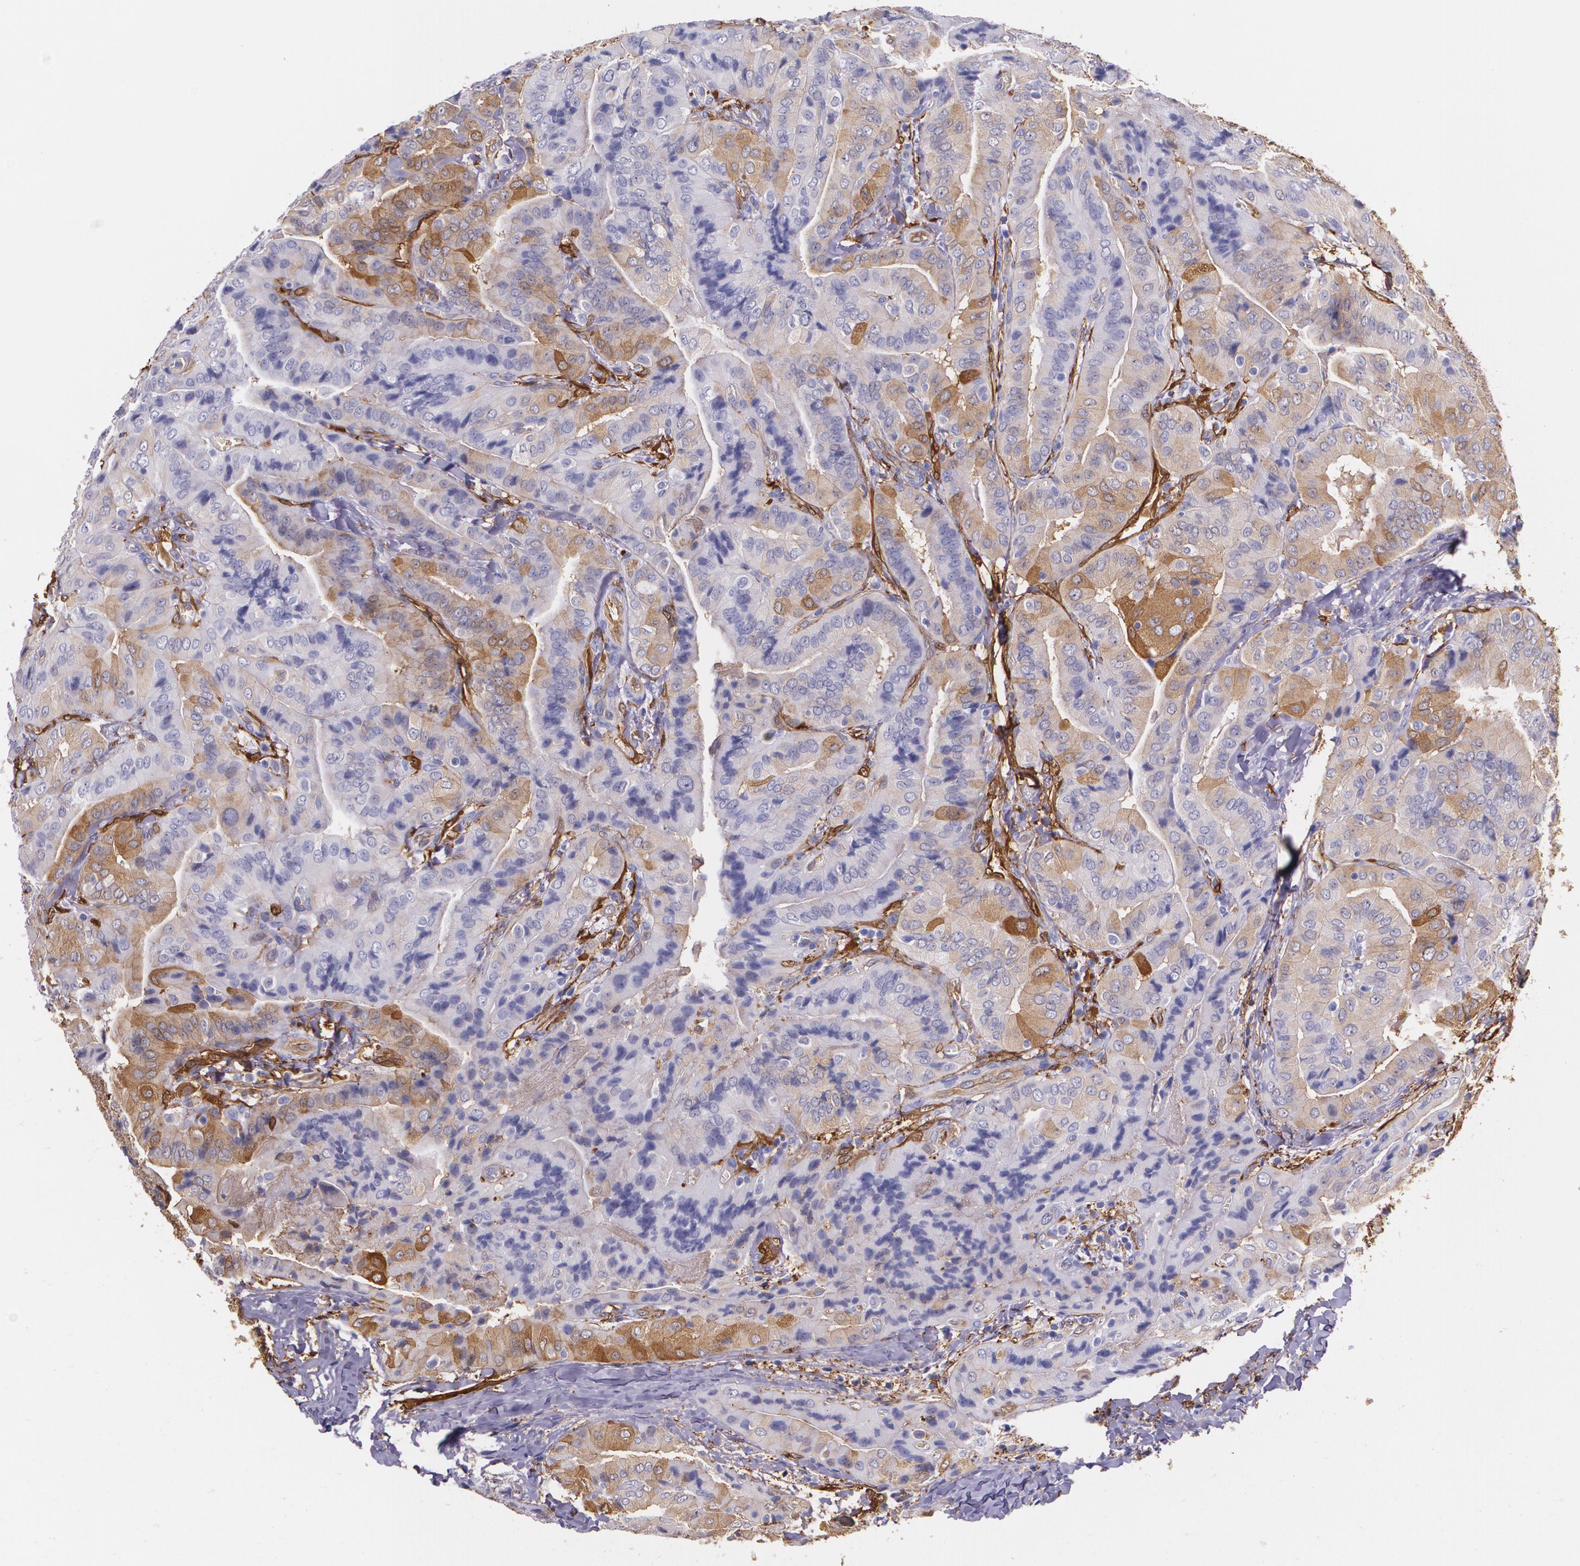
{"staining": {"intensity": "moderate", "quantity": "<25%", "location": "cytoplasmic/membranous"}, "tissue": "thyroid cancer", "cell_type": "Tumor cells", "image_type": "cancer", "snomed": [{"axis": "morphology", "description": "Papillary adenocarcinoma, NOS"}, {"axis": "topography", "description": "Thyroid gland"}], "caption": "The histopathology image shows staining of thyroid cancer (papillary adenocarcinoma), revealing moderate cytoplasmic/membranous protein staining (brown color) within tumor cells.", "gene": "MMP2", "patient": {"sex": "female", "age": 71}}